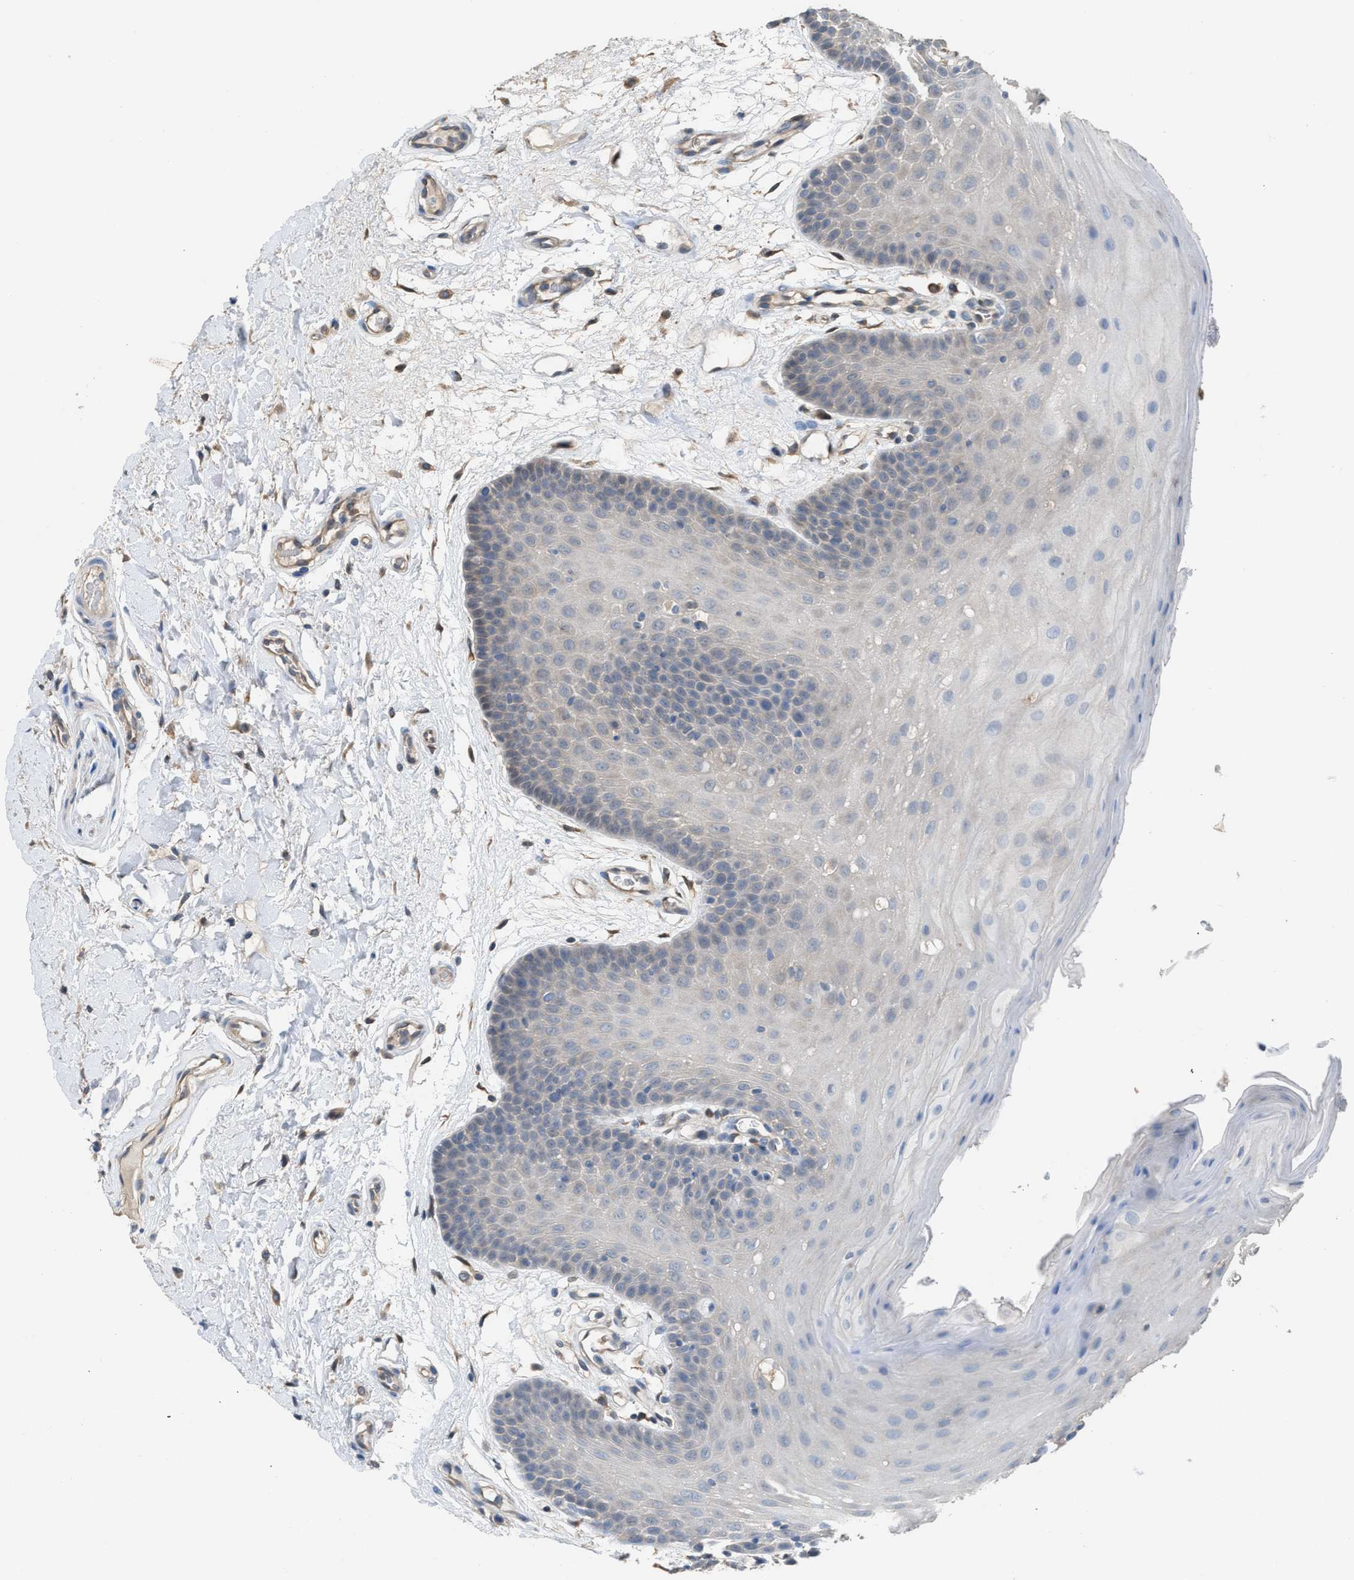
{"staining": {"intensity": "negative", "quantity": "none", "location": "none"}, "tissue": "oral mucosa", "cell_type": "Squamous epithelial cells", "image_type": "normal", "snomed": [{"axis": "morphology", "description": "Normal tissue, NOS"}, {"axis": "morphology", "description": "Squamous cell carcinoma, NOS"}, {"axis": "topography", "description": "Oral tissue"}, {"axis": "topography", "description": "Head-Neck"}], "caption": "DAB immunohistochemical staining of unremarkable oral mucosa exhibits no significant staining in squamous epithelial cells.", "gene": "NQO2", "patient": {"sex": "male", "age": 71}}